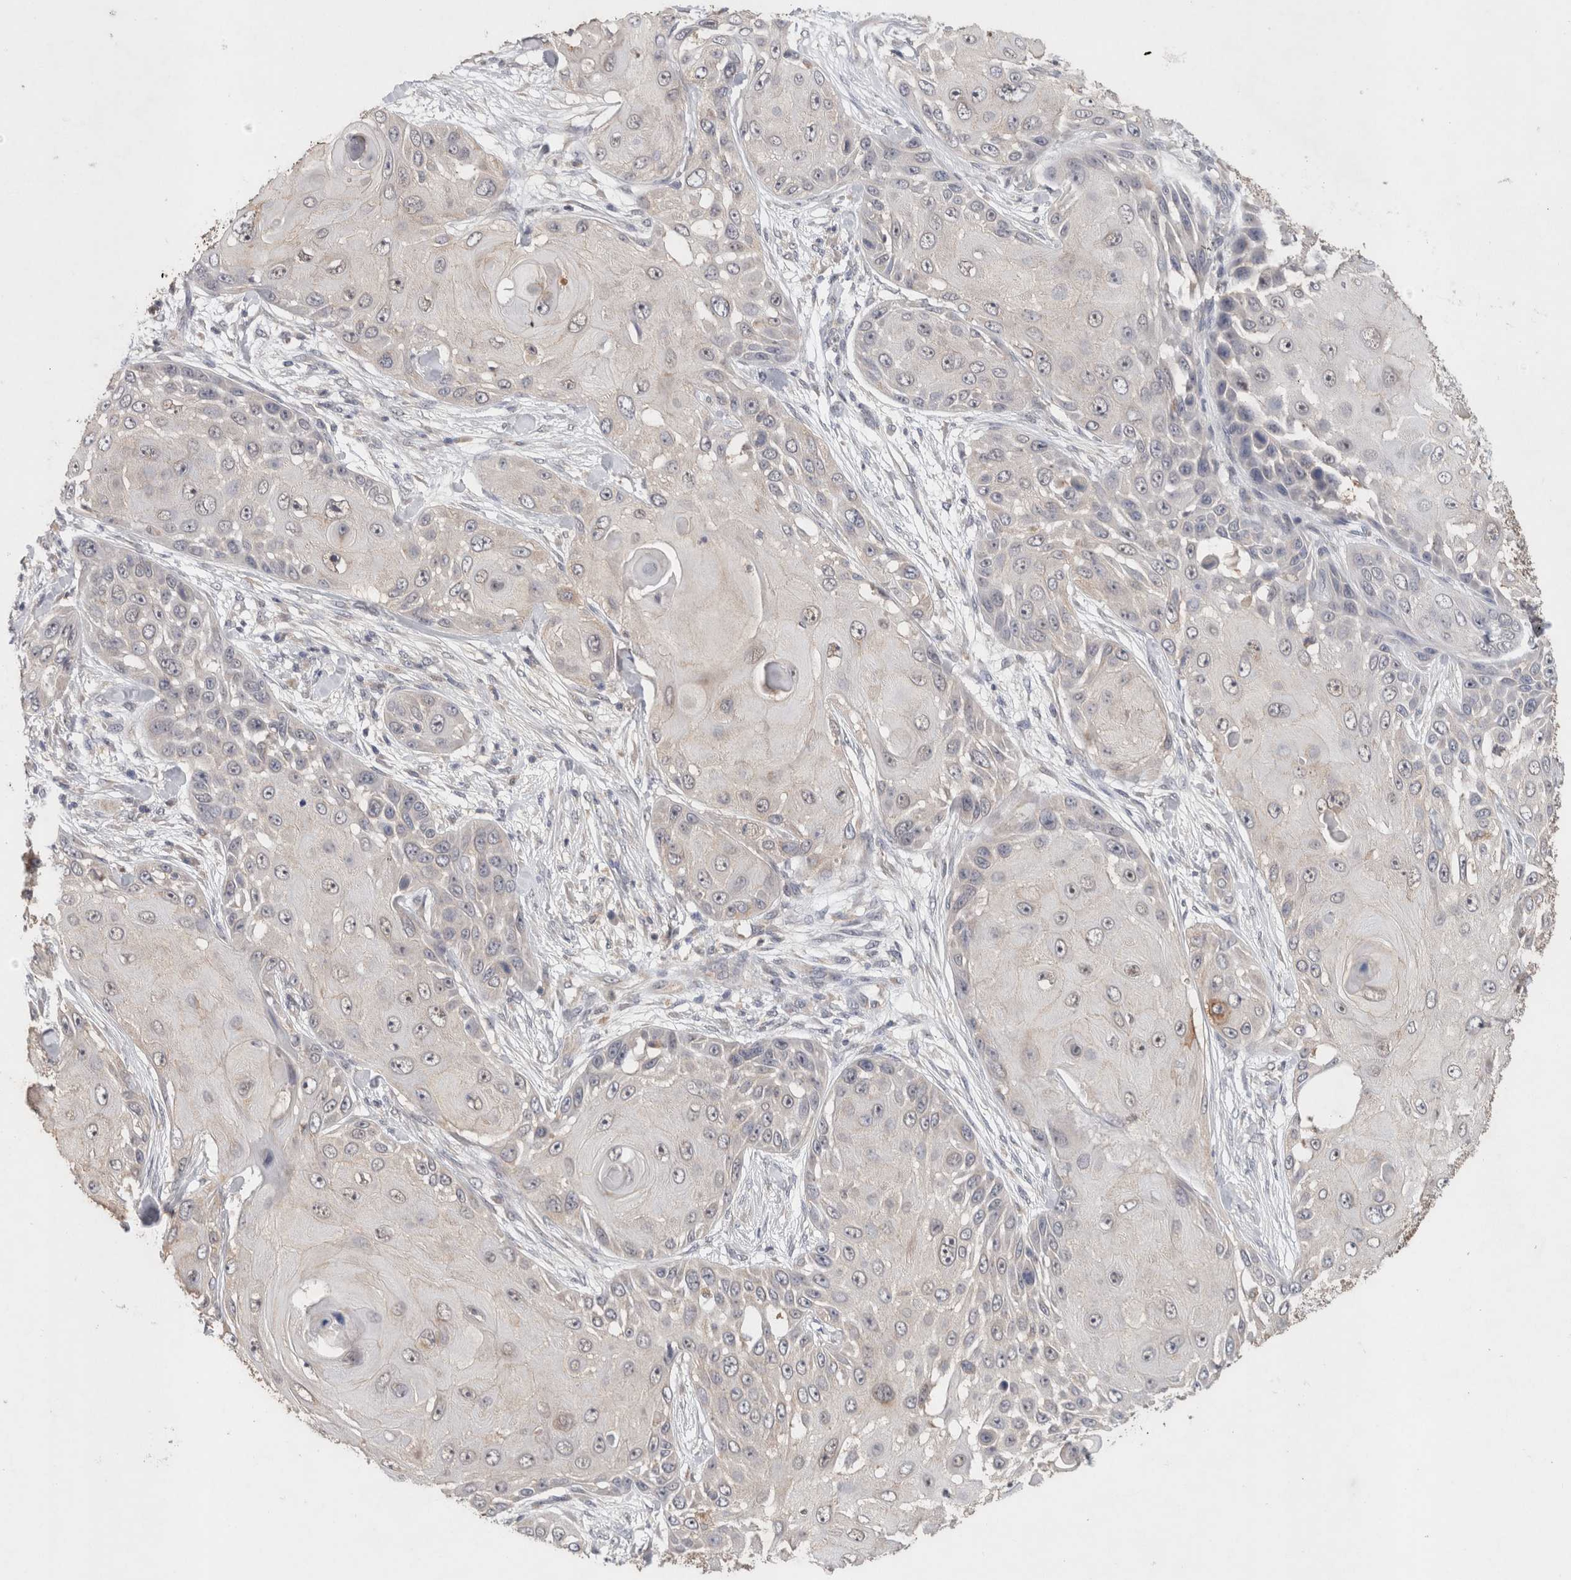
{"staining": {"intensity": "negative", "quantity": "none", "location": "none"}, "tissue": "skin cancer", "cell_type": "Tumor cells", "image_type": "cancer", "snomed": [{"axis": "morphology", "description": "Squamous cell carcinoma, NOS"}, {"axis": "topography", "description": "Skin"}], "caption": "Immunohistochemistry of human skin cancer (squamous cell carcinoma) exhibits no positivity in tumor cells. Nuclei are stained in blue.", "gene": "RAB14", "patient": {"sex": "female", "age": 44}}